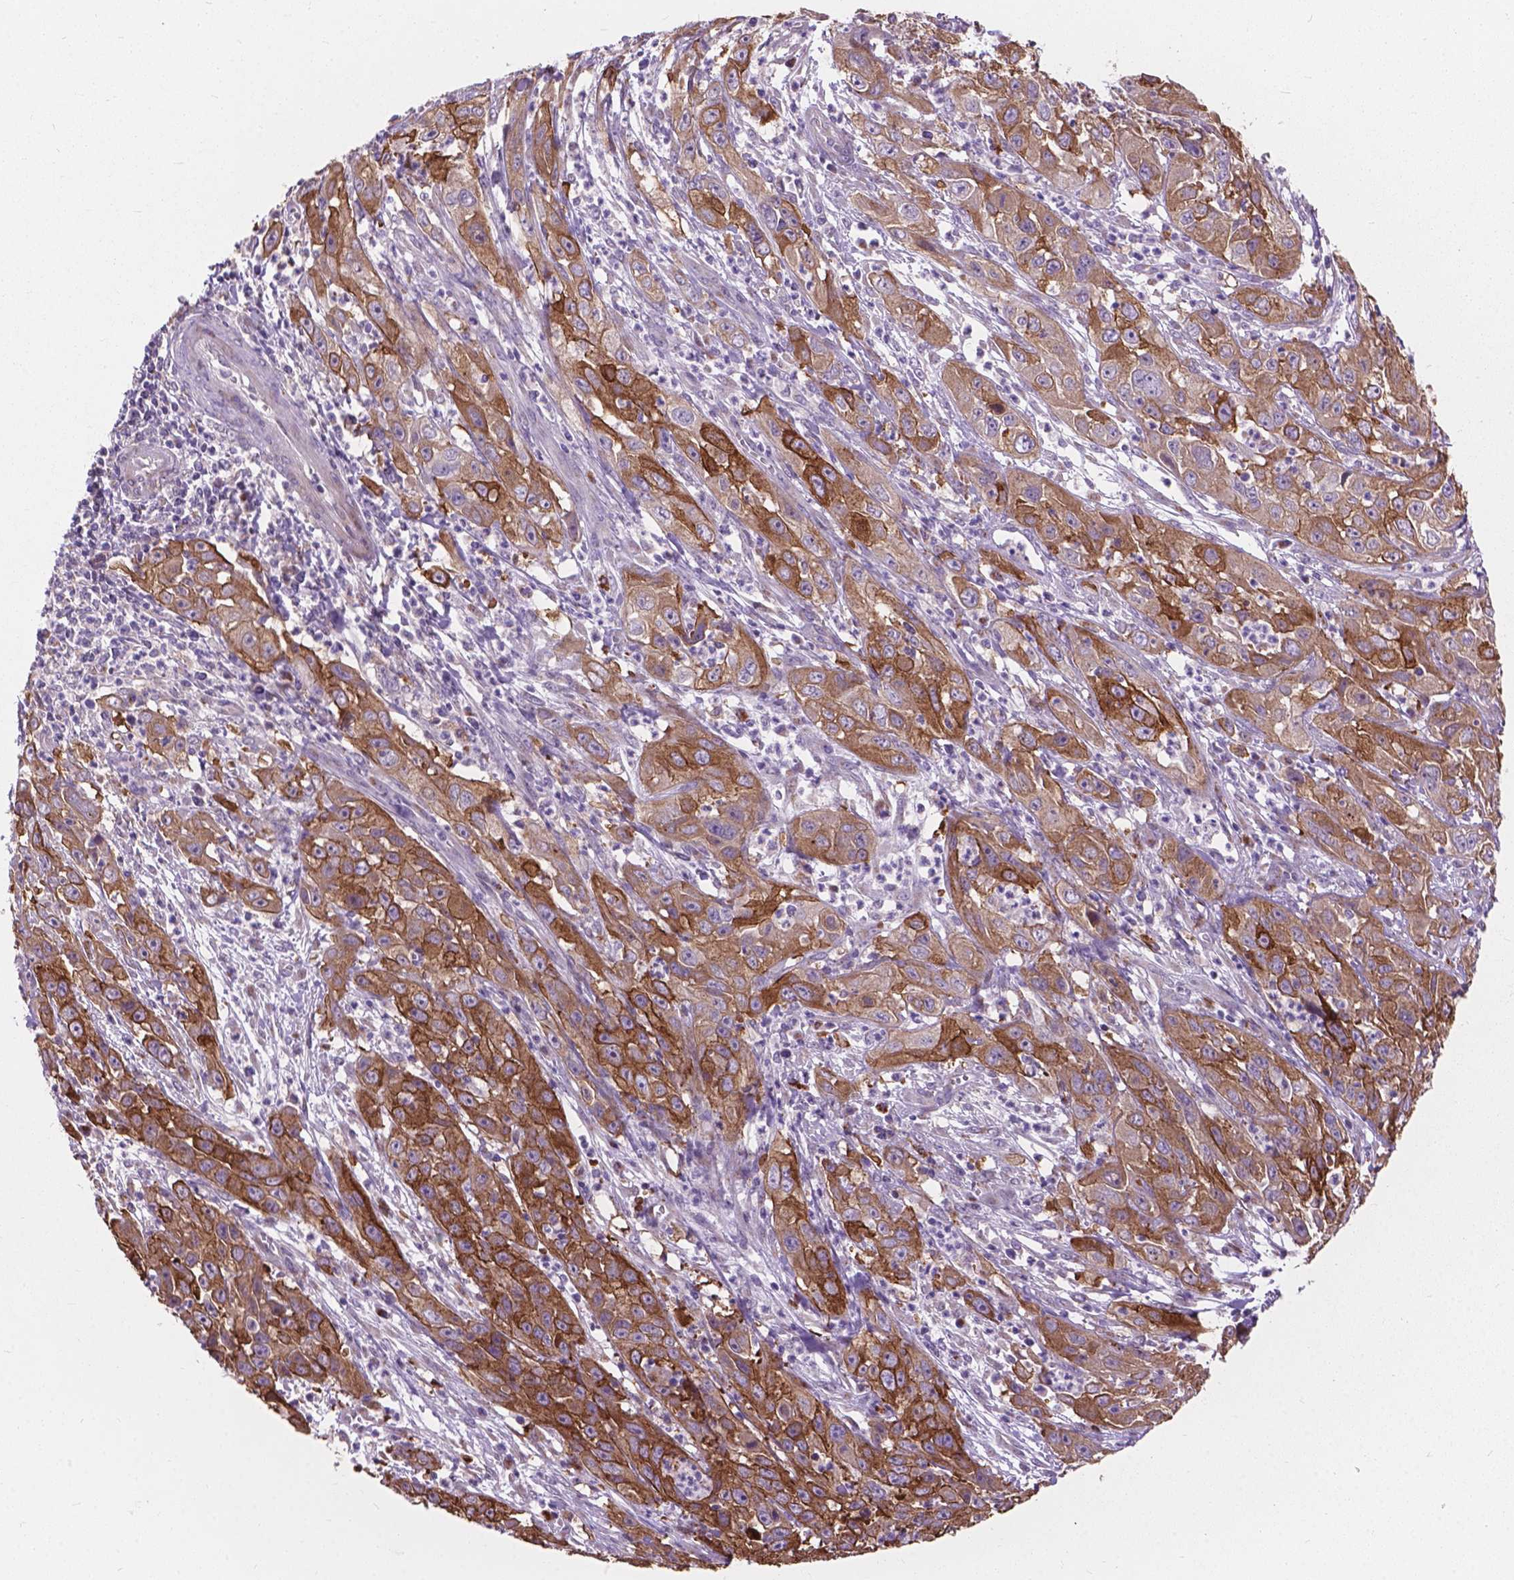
{"staining": {"intensity": "moderate", "quantity": "25%-75%", "location": "cytoplasmic/membranous"}, "tissue": "cervical cancer", "cell_type": "Tumor cells", "image_type": "cancer", "snomed": [{"axis": "morphology", "description": "Squamous cell carcinoma, NOS"}, {"axis": "topography", "description": "Cervix"}], "caption": "Cervical cancer tissue displays moderate cytoplasmic/membranous positivity in about 25%-75% of tumor cells Immunohistochemistry (ihc) stains the protein in brown and the nuclei are stained blue.", "gene": "MYH14", "patient": {"sex": "female", "age": 32}}